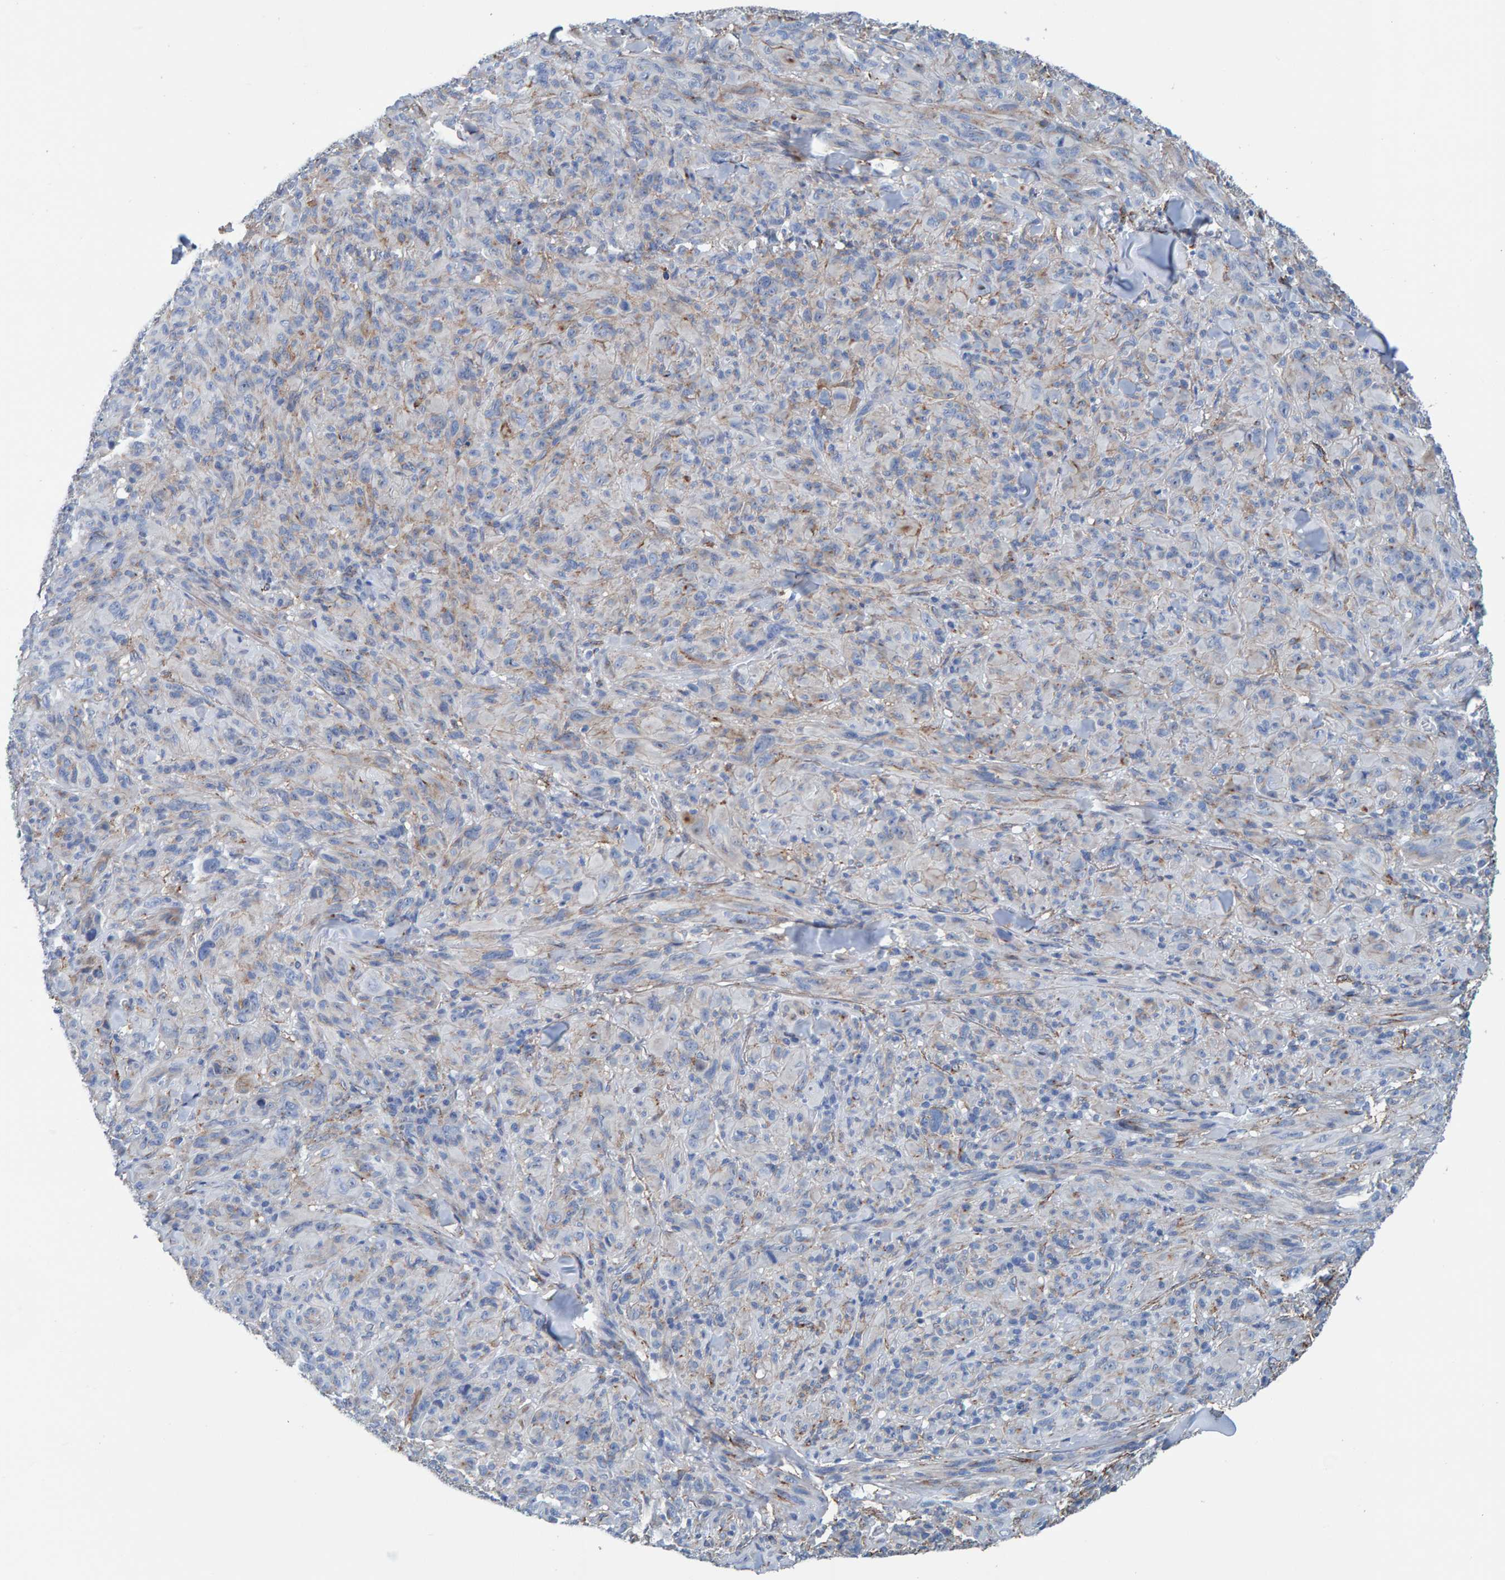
{"staining": {"intensity": "negative", "quantity": "none", "location": "none"}, "tissue": "melanoma", "cell_type": "Tumor cells", "image_type": "cancer", "snomed": [{"axis": "morphology", "description": "Malignant melanoma, NOS"}, {"axis": "topography", "description": "Skin of head"}], "caption": "An IHC image of malignant melanoma is shown. There is no staining in tumor cells of malignant melanoma.", "gene": "LRP1", "patient": {"sex": "male", "age": 96}}